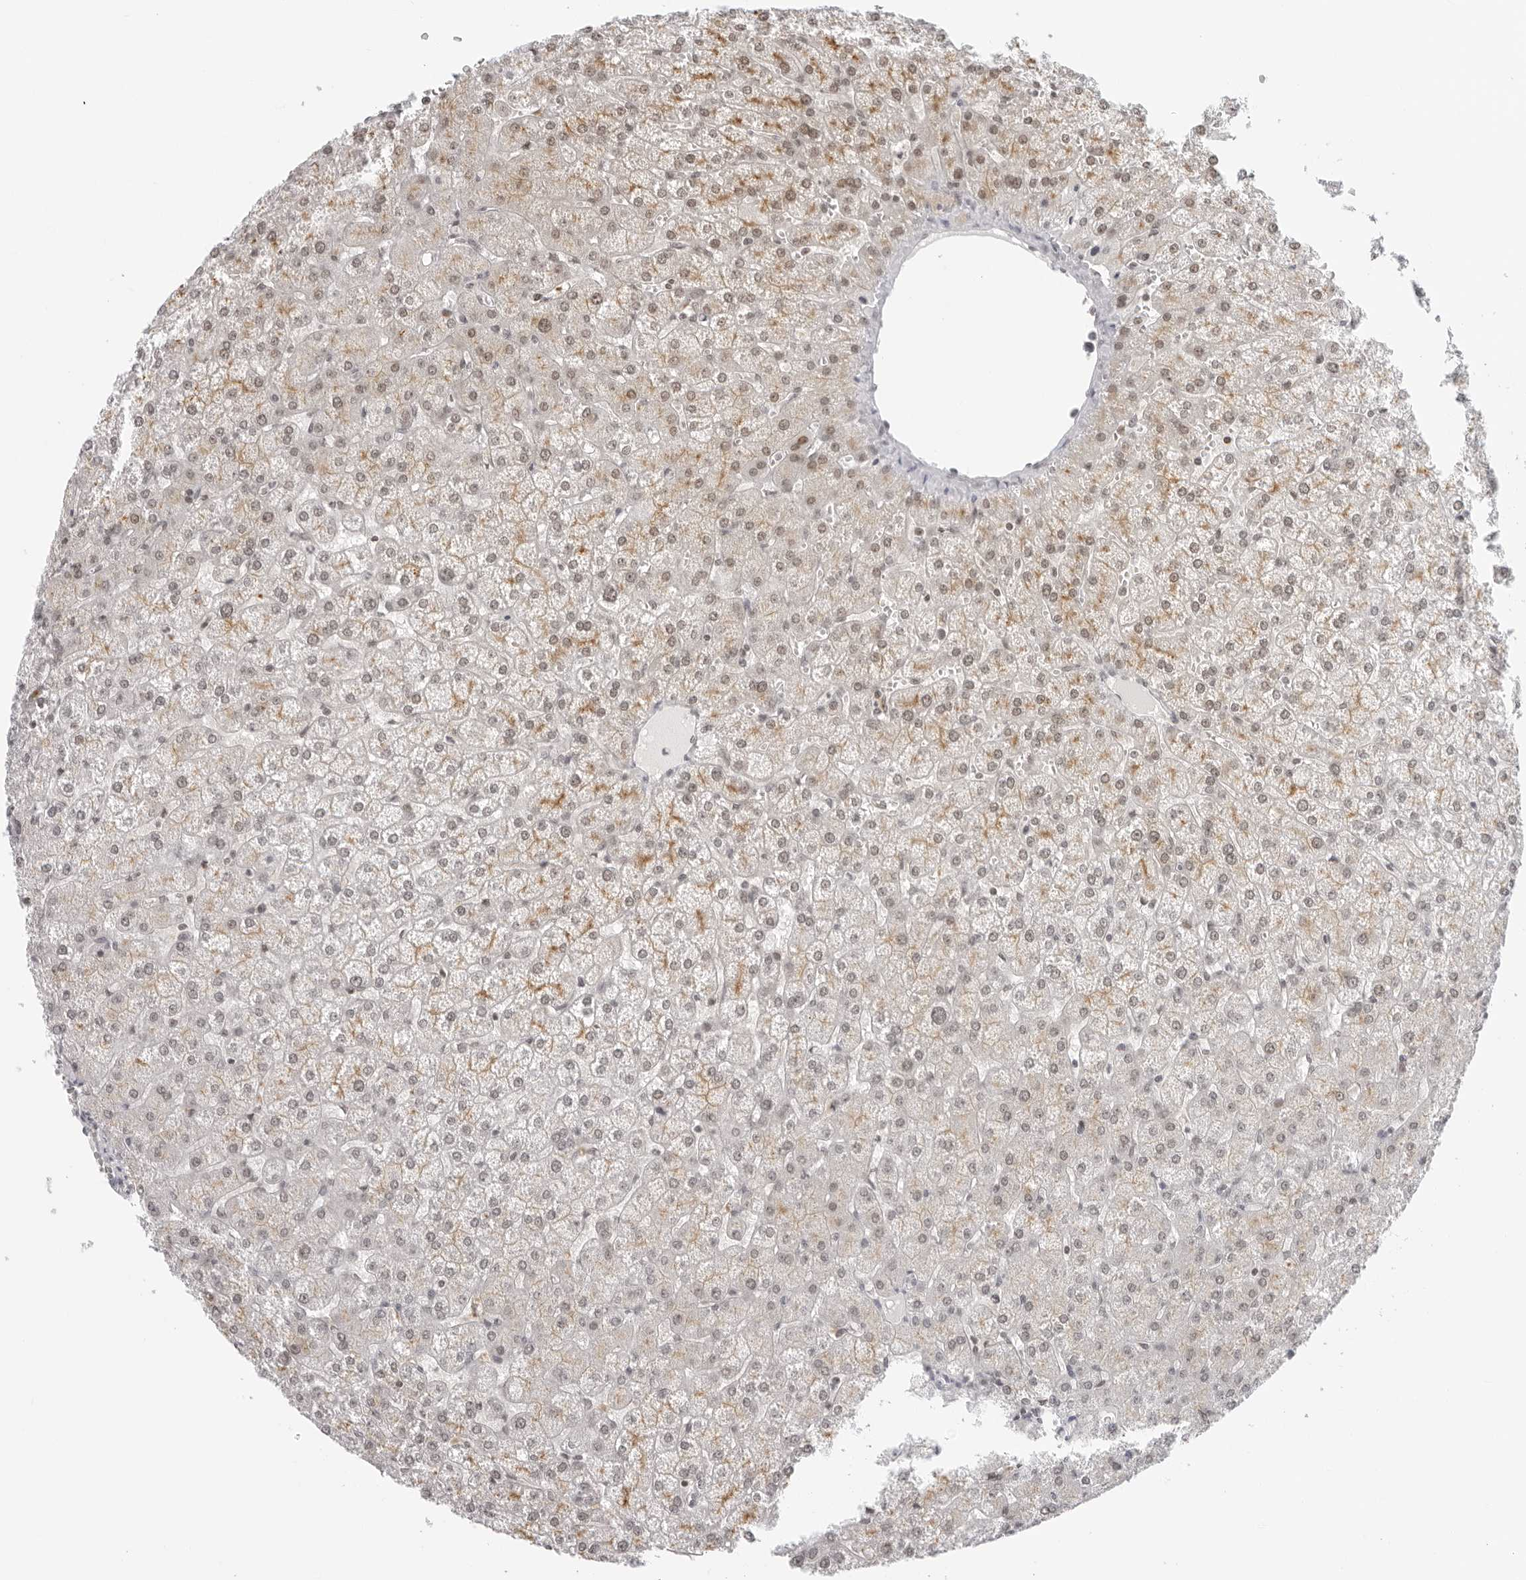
{"staining": {"intensity": "weak", "quantity": "25%-75%", "location": "nuclear"}, "tissue": "liver", "cell_type": "Cholangiocytes", "image_type": "normal", "snomed": [{"axis": "morphology", "description": "Normal tissue, NOS"}, {"axis": "topography", "description": "Liver"}], "caption": "Brown immunohistochemical staining in benign human liver reveals weak nuclear positivity in about 25%-75% of cholangiocytes. (Brightfield microscopy of DAB IHC at high magnification).", "gene": "MSH6", "patient": {"sex": "female", "age": 32}}